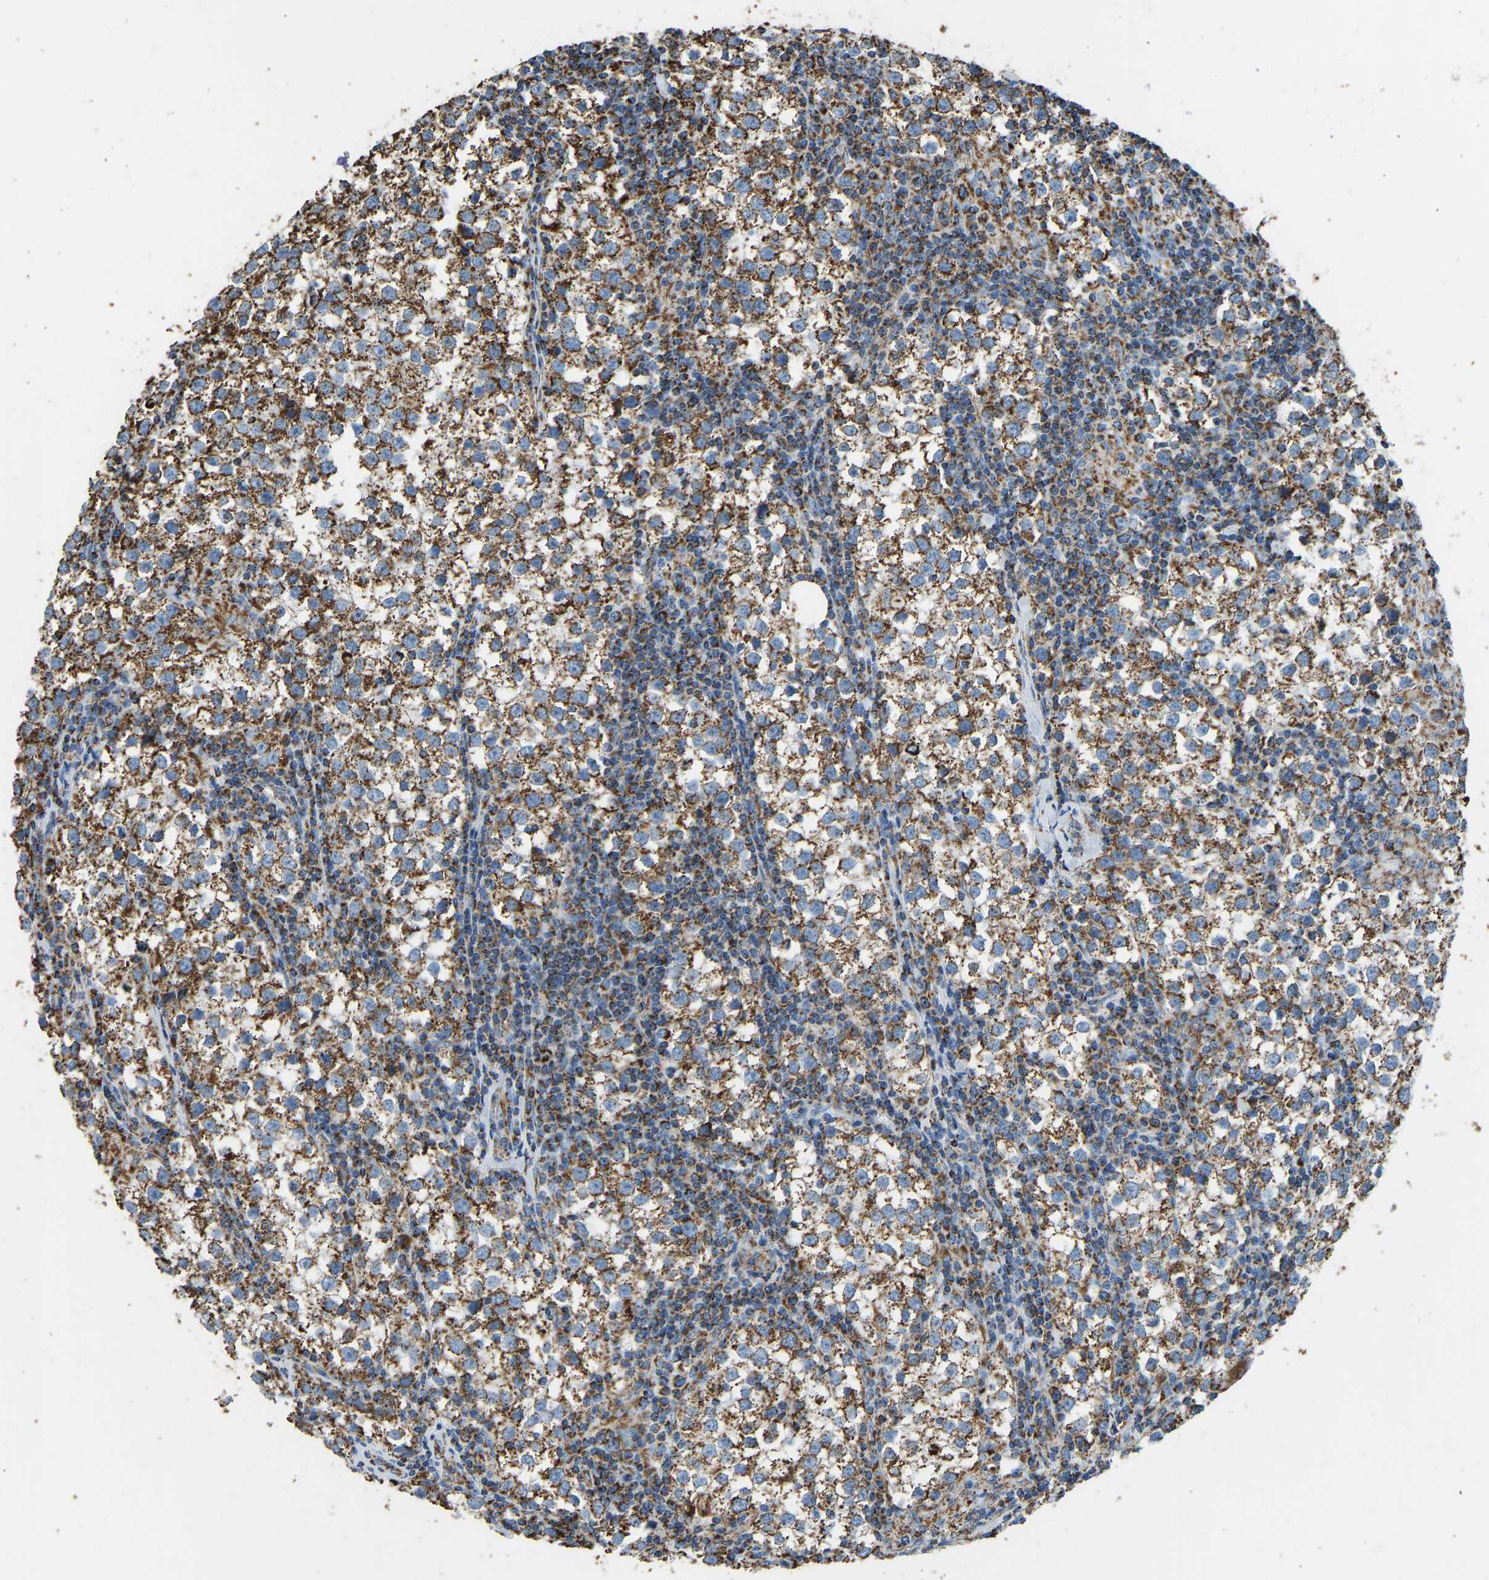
{"staining": {"intensity": "moderate", "quantity": ">75%", "location": "cytoplasmic/membranous"}, "tissue": "testis cancer", "cell_type": "Tumor cells", "image_type": "cancer", "snomed": [{"axis": "morphology", "description": "Seminoma, NOS"}, {"axis": "morphology", "description": "Carcinoma, Embryonal, NOS"}, {"axis": "topography", "description": "Testis"}], "caption": "About >75% of tumor cells in human testis cancer exhibit moderate cytoplasmic/membranous protein staining as visualized by brown immunohistochemical staining.", "gene": "IRX6", "patient": {"sex": "male", "age": 36}}